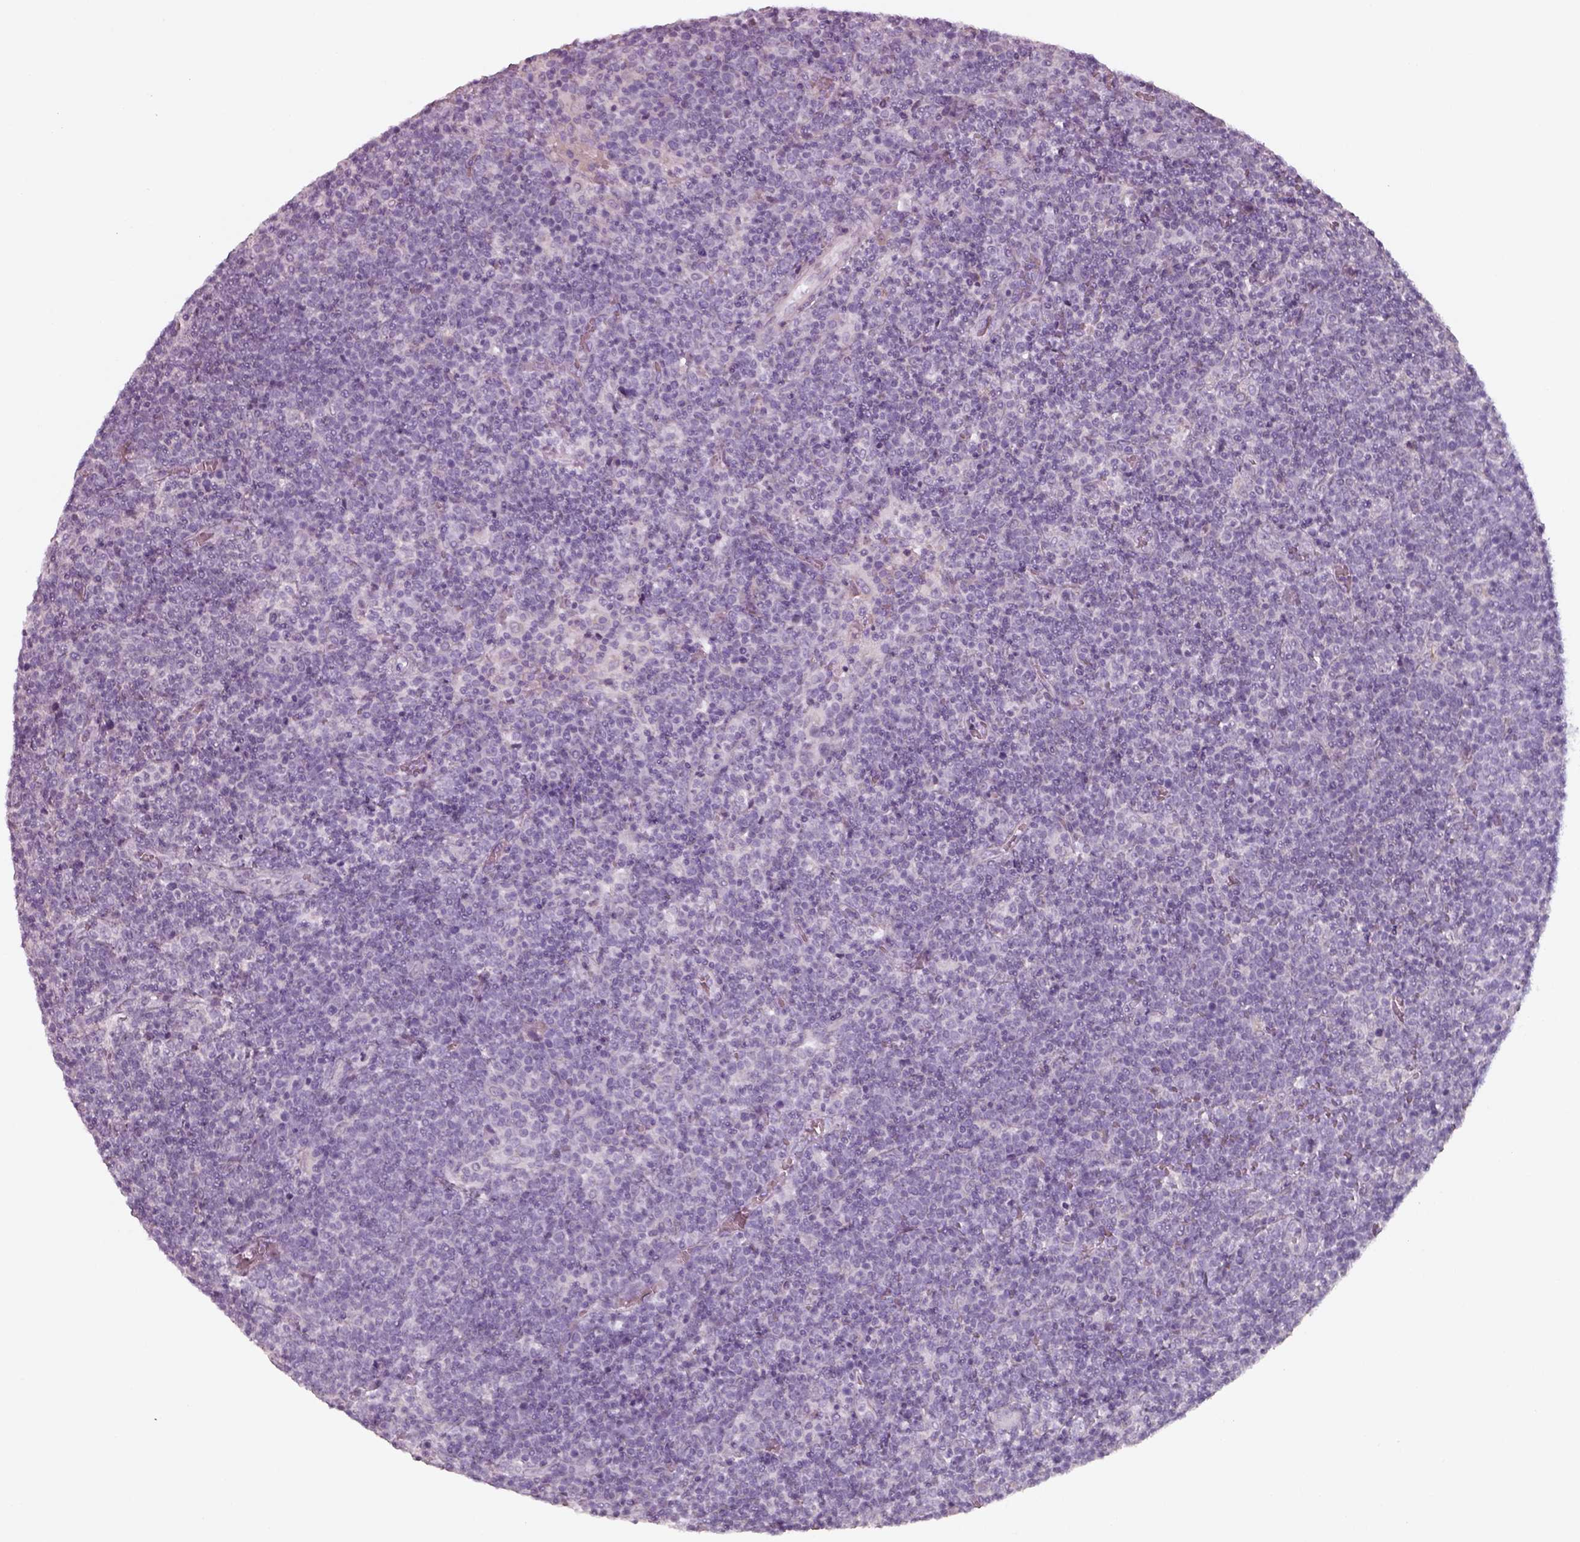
{"staining": {"intensity": "negative", "quantity": "none", "location": "none"}, "tissue": "lymphoma", "cell_type": "Tumor cells", "image_type": "cancer", "snomed": [{"axis": "morphology", "description": "Malignant lymphoma, non-Hodgkin's type, High grade"}, {"axis": "topography", "description": "Lymph node"}], "caption": "This is an IHC histopathology image of malignant lymphoma, non-Hodgkin's type (high-grade). There is no positivity in tumor cells.", "gene": "SEPTIN14", "patient": {"sex": "male", "age": 61}}